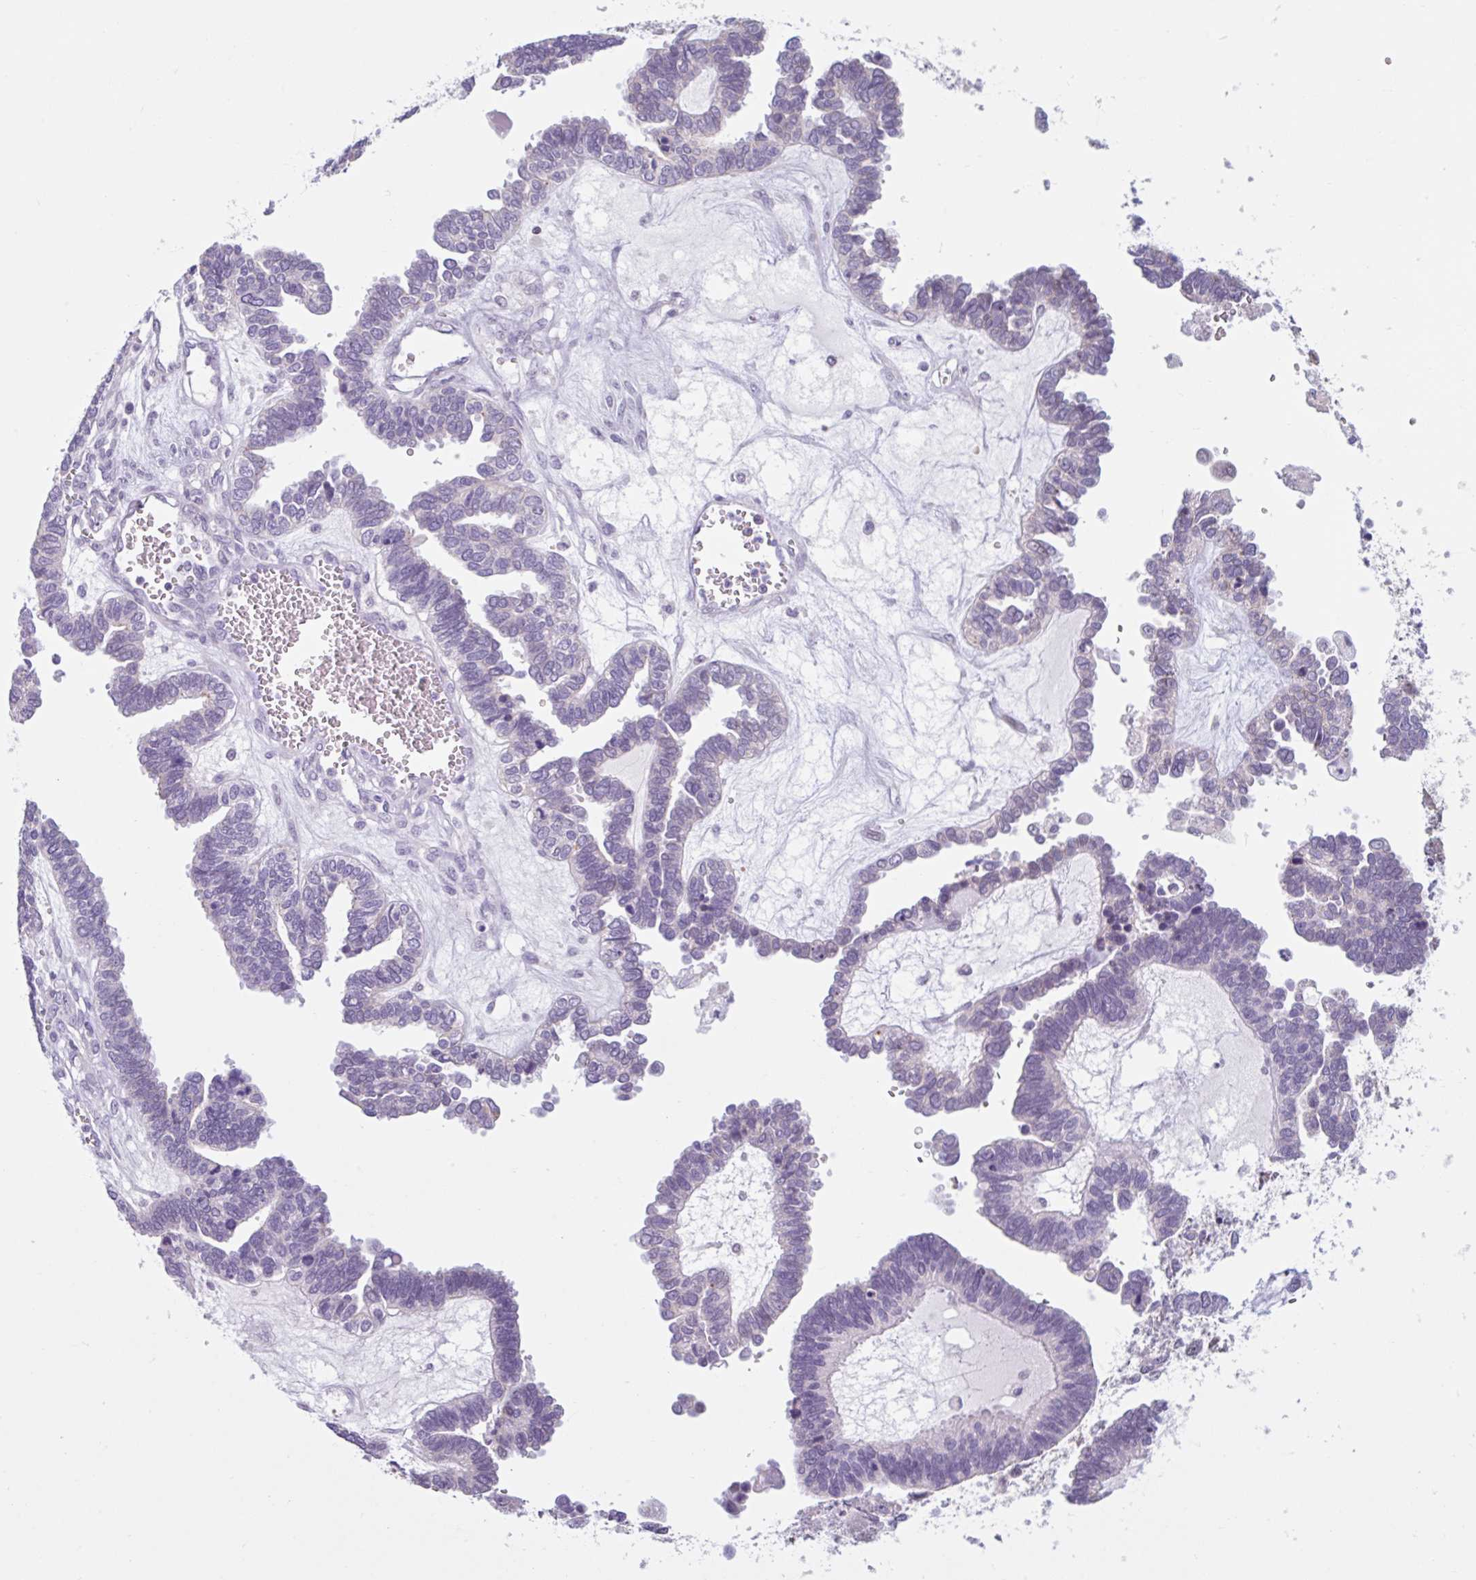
{"staining": {"intensity": "negative", "quantity": "none", "location": "none"}, "tissue": "ovarian cancer", "cell_type": "Tumor cells", "image_type": "cancer", "snomed": [{"axis": "morphology", "description": "Cystadenocarcinoma, serous, NOS"}, {"axis": "topography", "description": "Ovary"}], "caption": "Photomicrograph shows no protein expression in tumor cells of ovarian cancer (serous cystadenocarcinoma) tissue.", "gene": "CDH19", "patient": {"sex": "female", "age": 51}}